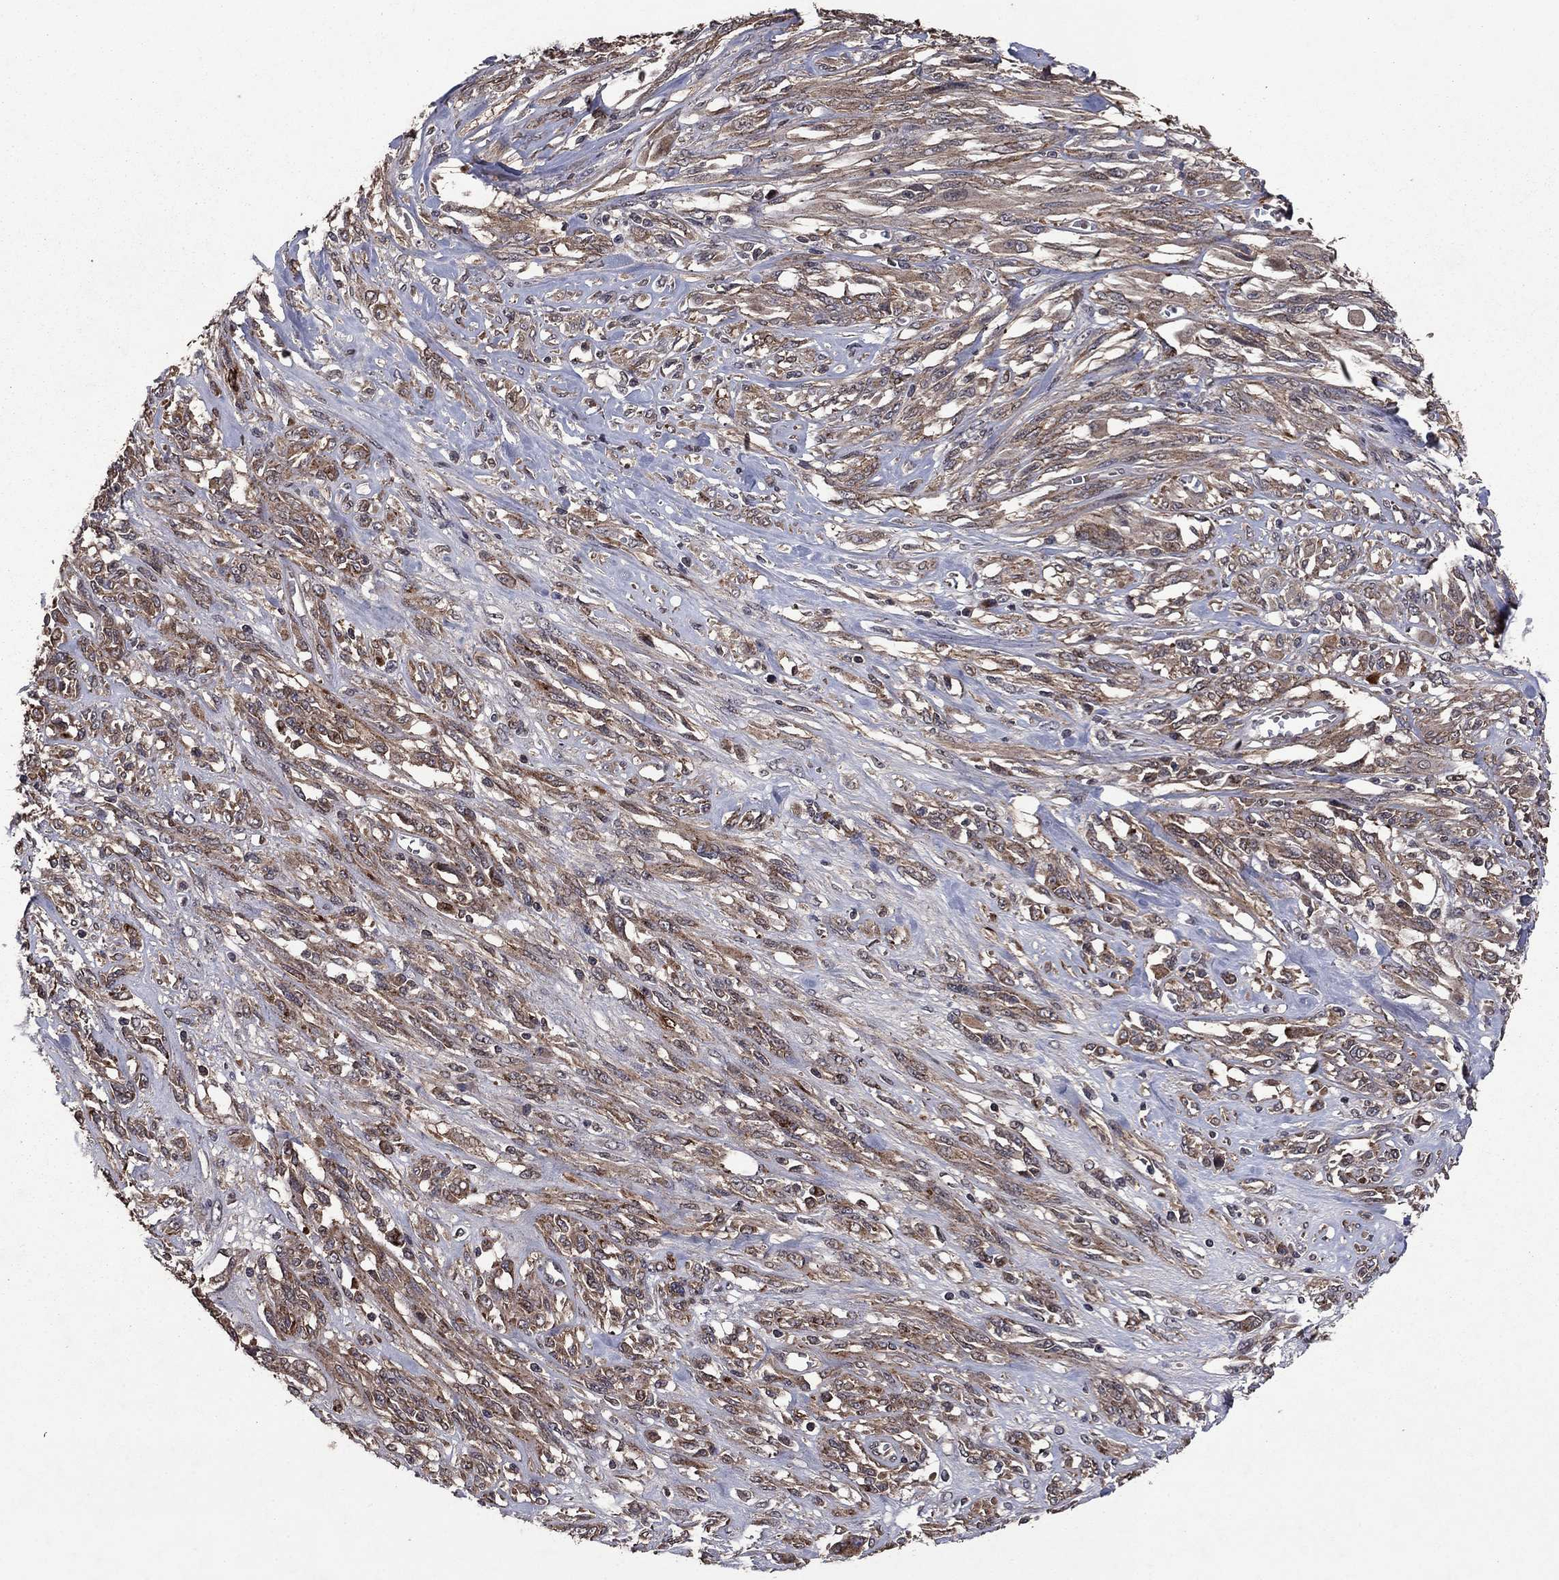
{"staining": {"intensity": "weak", "quantity": ">75%", "location": "cytoplasmic/membranous"}, "tissue": "melanoma", "cell_type": "Tumor cells", "image_type": "cancer", "snomed": [{"axis": "morphology", "description": "Malignant melanoma, NOS"}, {"axis": "topography", "description": "Skin"}], "caption": "The photomicrograph shows immunohistochemical staining of melanoma. There is weak cytoplasmic/membranous expression is identified in approximately >75% of tumor cells.", "gene": "DHRS1", "patient": {"sex": "female", "age": 91}}